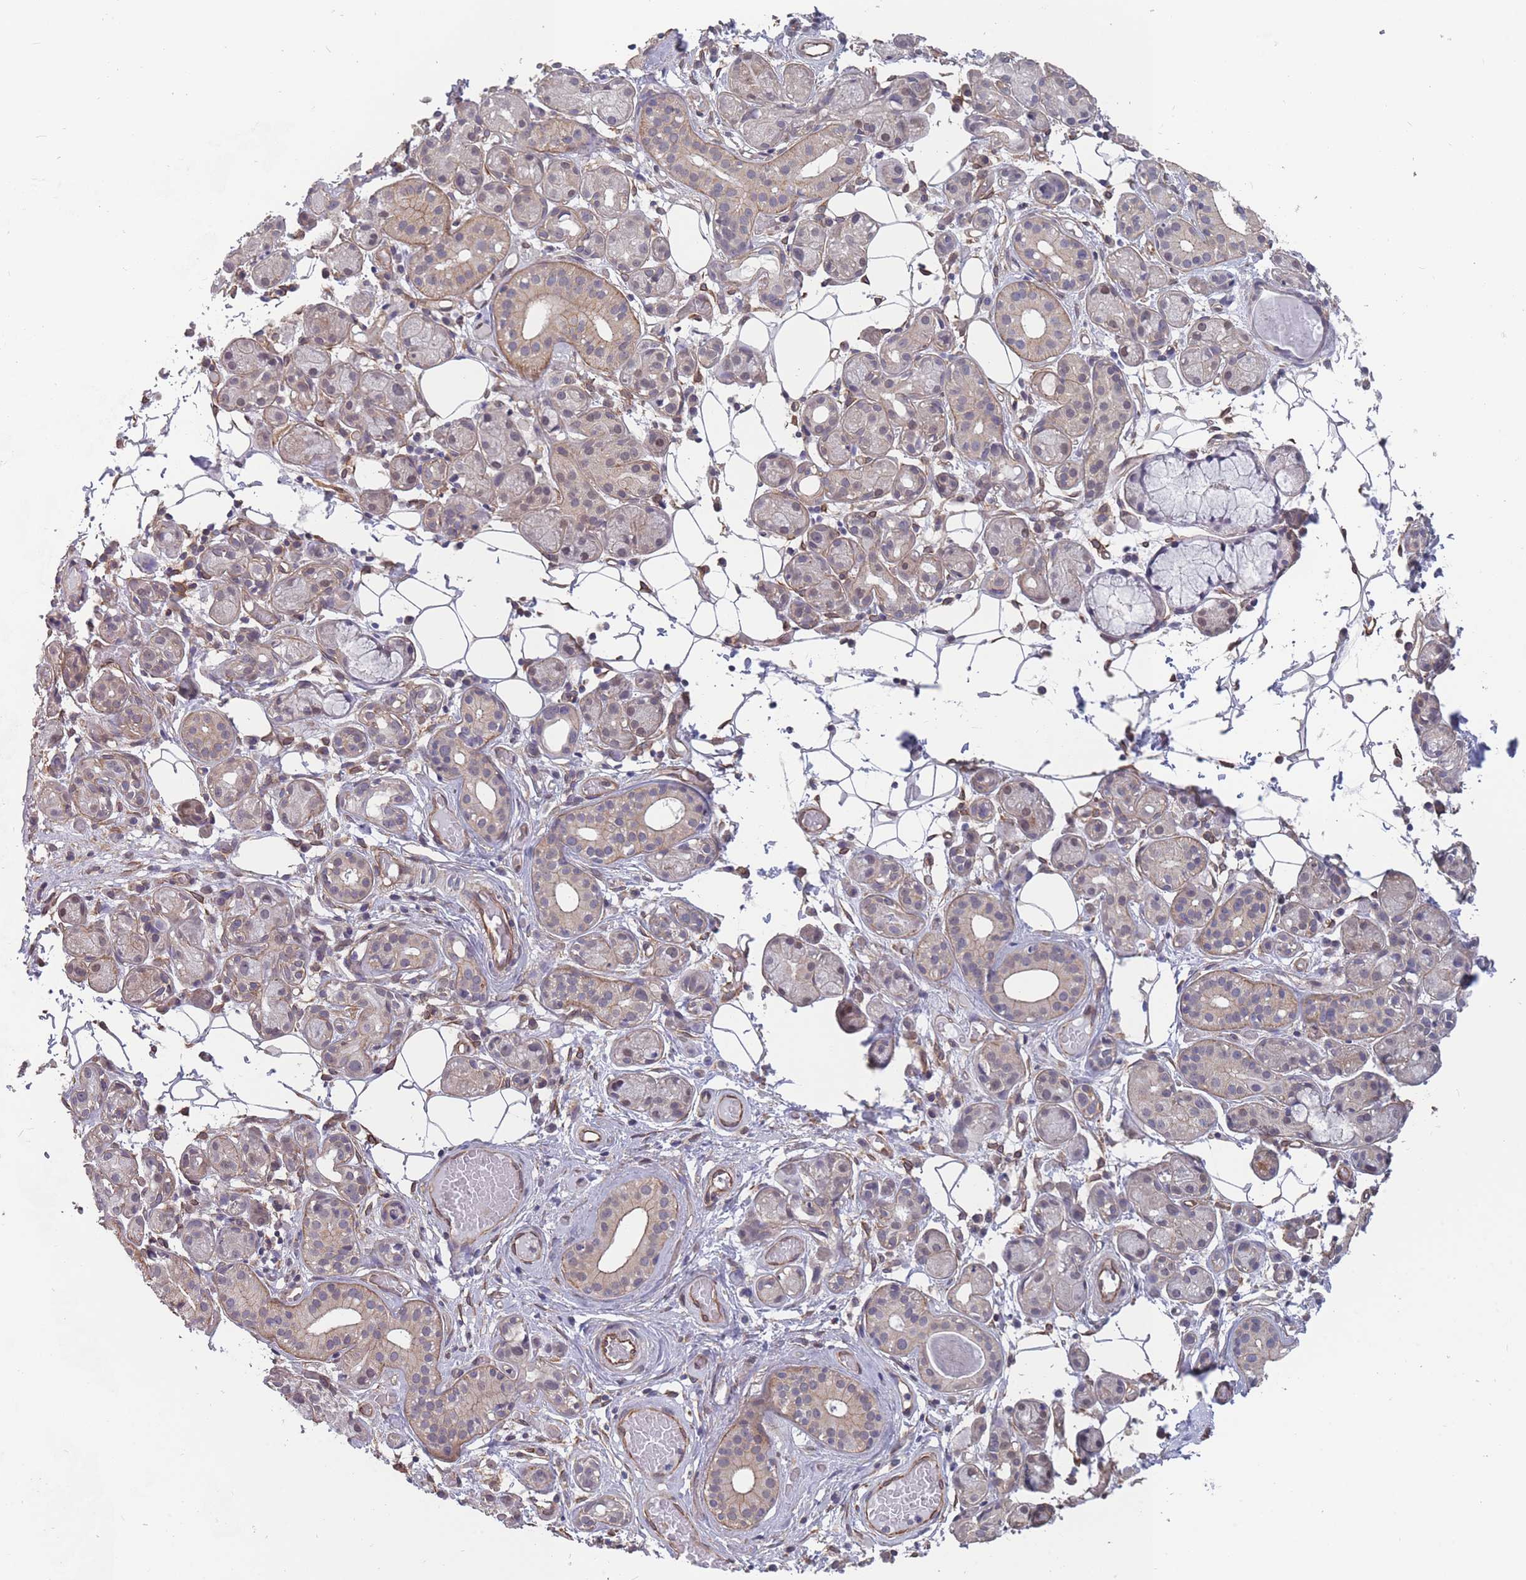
{"staining": {"intensity": "weak", "quantity": "25%-75%", "location": "cytoplasmic/membranous"}, "tissue": "salivary gland", "cell_type": "Glandular cells", "image_type": "normal", "snomed": [{"axis": "morphology", "description": "Normal tissue, NOS"}, {"axis": "topography", "description": "Salivary gland"}], "caption": "IHC (DAB) staining of normal human salivary gland displays weak cytoplasmic/membranous protein staining in about 25%-75% of glandular cells. (DAB = brown stain, brightfield microscopy at high magnification).", "gene": "SLC1A6", "patient": {"sex": "male", "age": 82}}